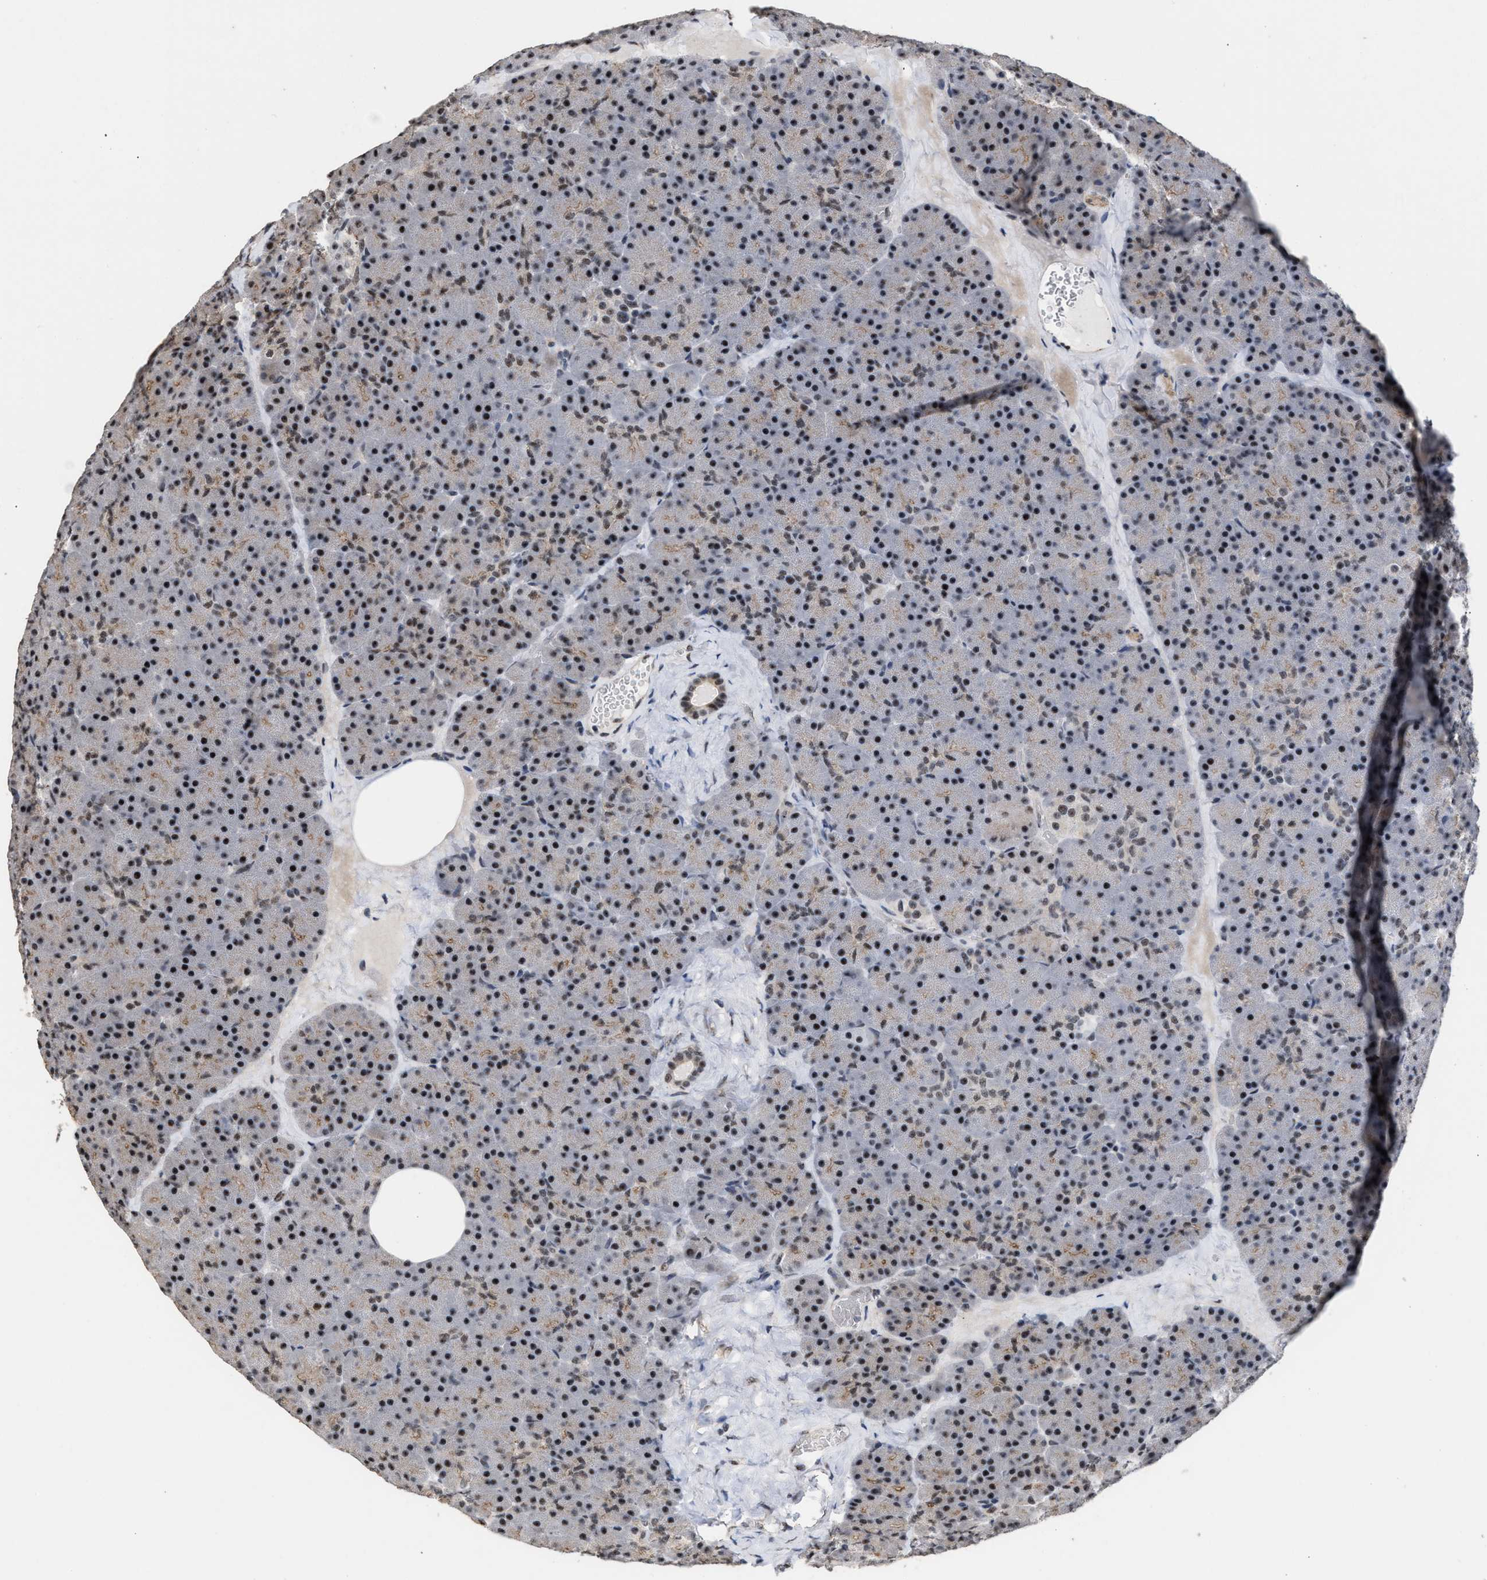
{"staining": {"intensity": "strong", "quantity": "25%-75%", "location": "nuclear"}, "tissue": "pancreas", "cell_type": "Exocrine glandular cells", "image_type": "normal", "snomed": [{"axis": "morphology", "description": "Normal tissue, NOS"}, {"axis": "morphology", "description": "Carcinoid, malignant, NOS"}, {"axis": "topography", "description": "Pancreas"}], "caption": "Unremarkable pancreas displays strong nuclear staining in approximately 25%-75% of exocrine glandular cells.", "gene": "EIF4A3", "patient": {"sex": "female", "age": 35}}